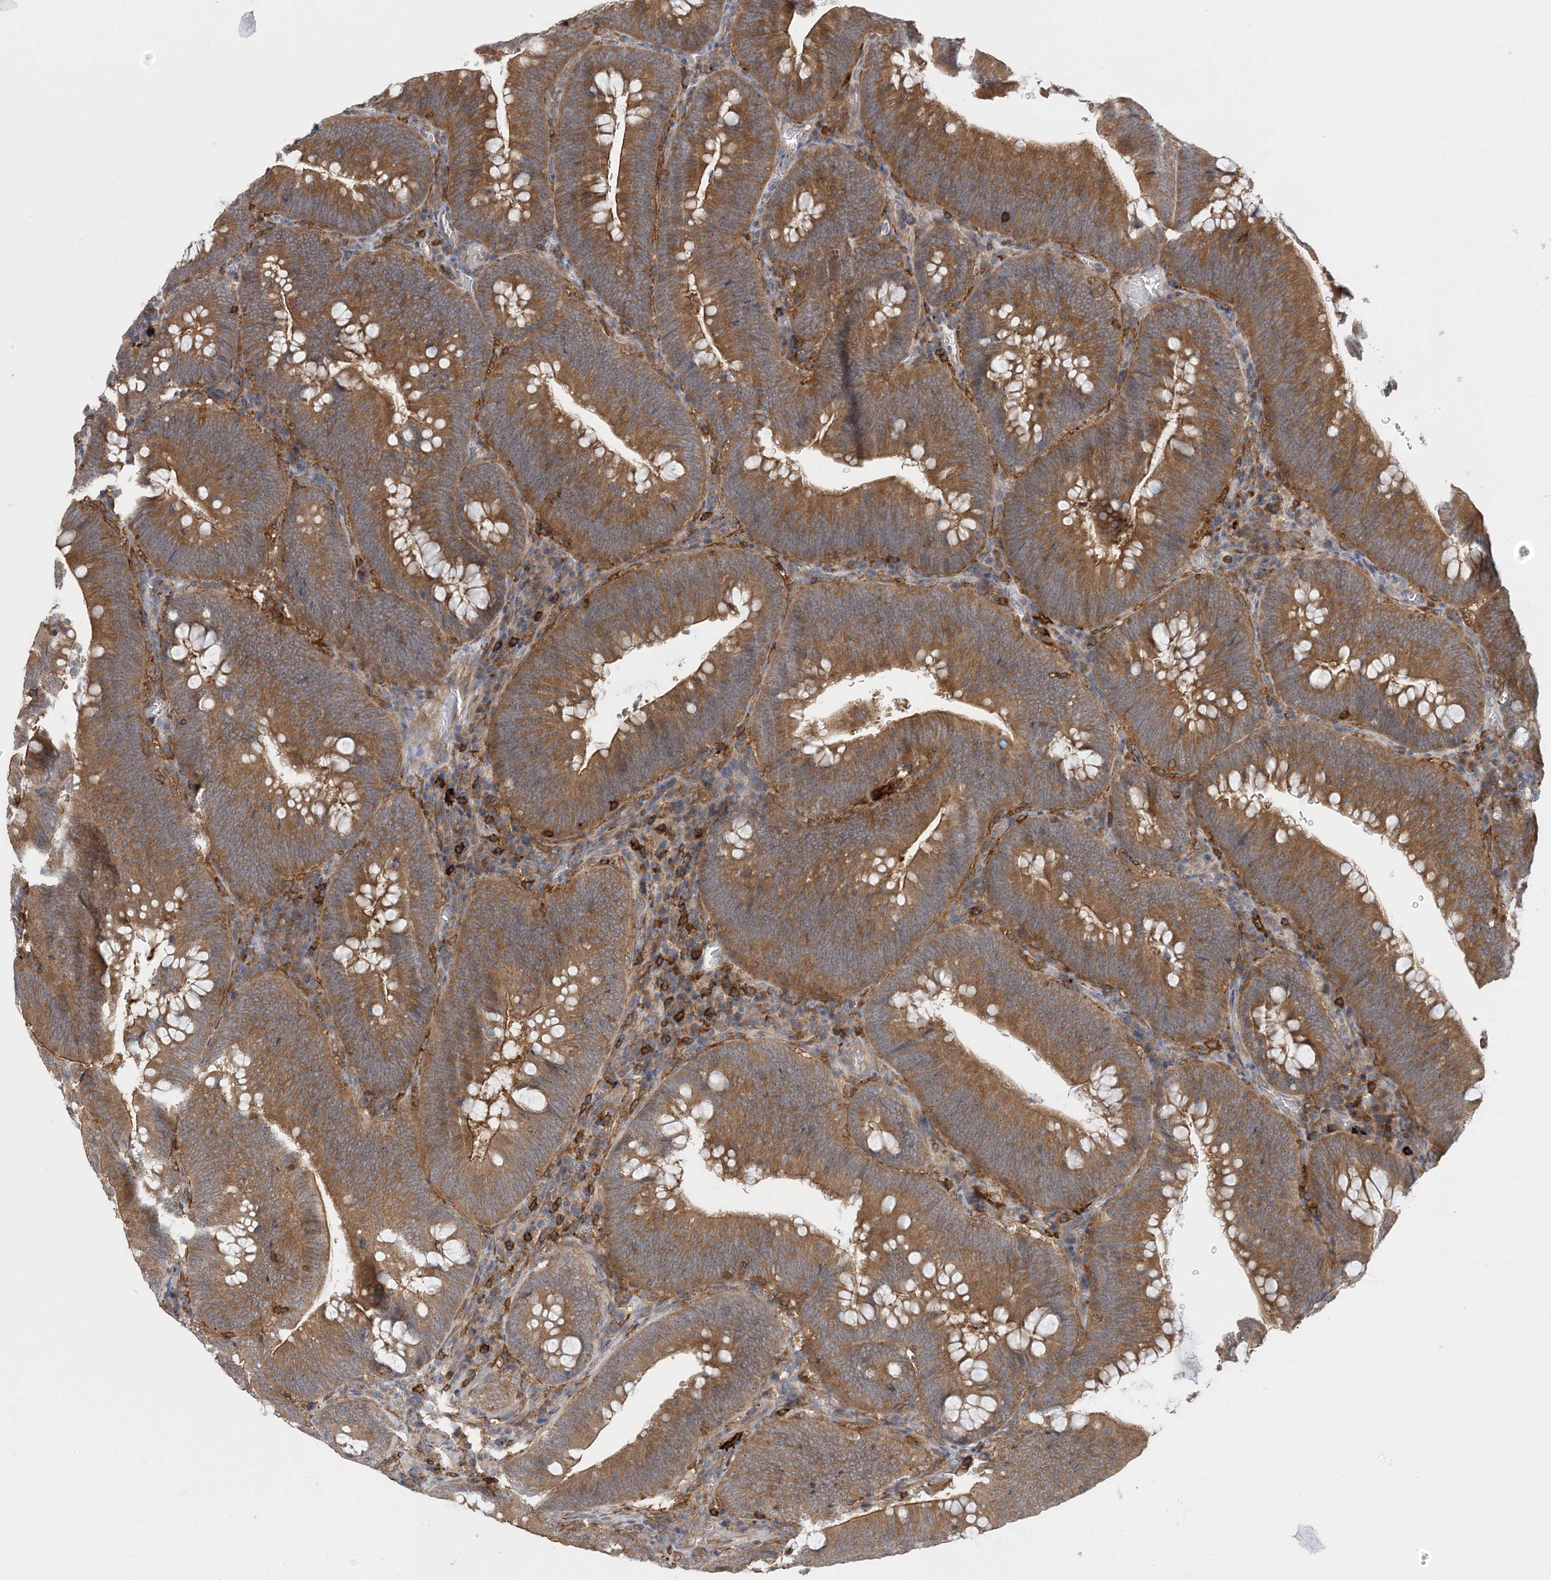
{"staining": {"intensity": "moderate", "quantity": ">75%", "location": "cytoplasmic/membranous"}, "tissue": "colorectal cancer", "cell_type": "Tumor cells", "image_type": "cancer", "snomed": [{"axis": "morphology", "description": "Normal tissue, NOS"}, {"axis": "topography", "description": "Colon"}], "caption": "This micrograph displays colorectal cancer stained with immunohistochemistry to label a protein in brown. The cytoplasmic/membranous of tumor cells show moderate positivity for the protein. Nuclei are counter-stained blue.", "gene": "HS1BP3", "patient": {"sex": "female", "age": 82}}